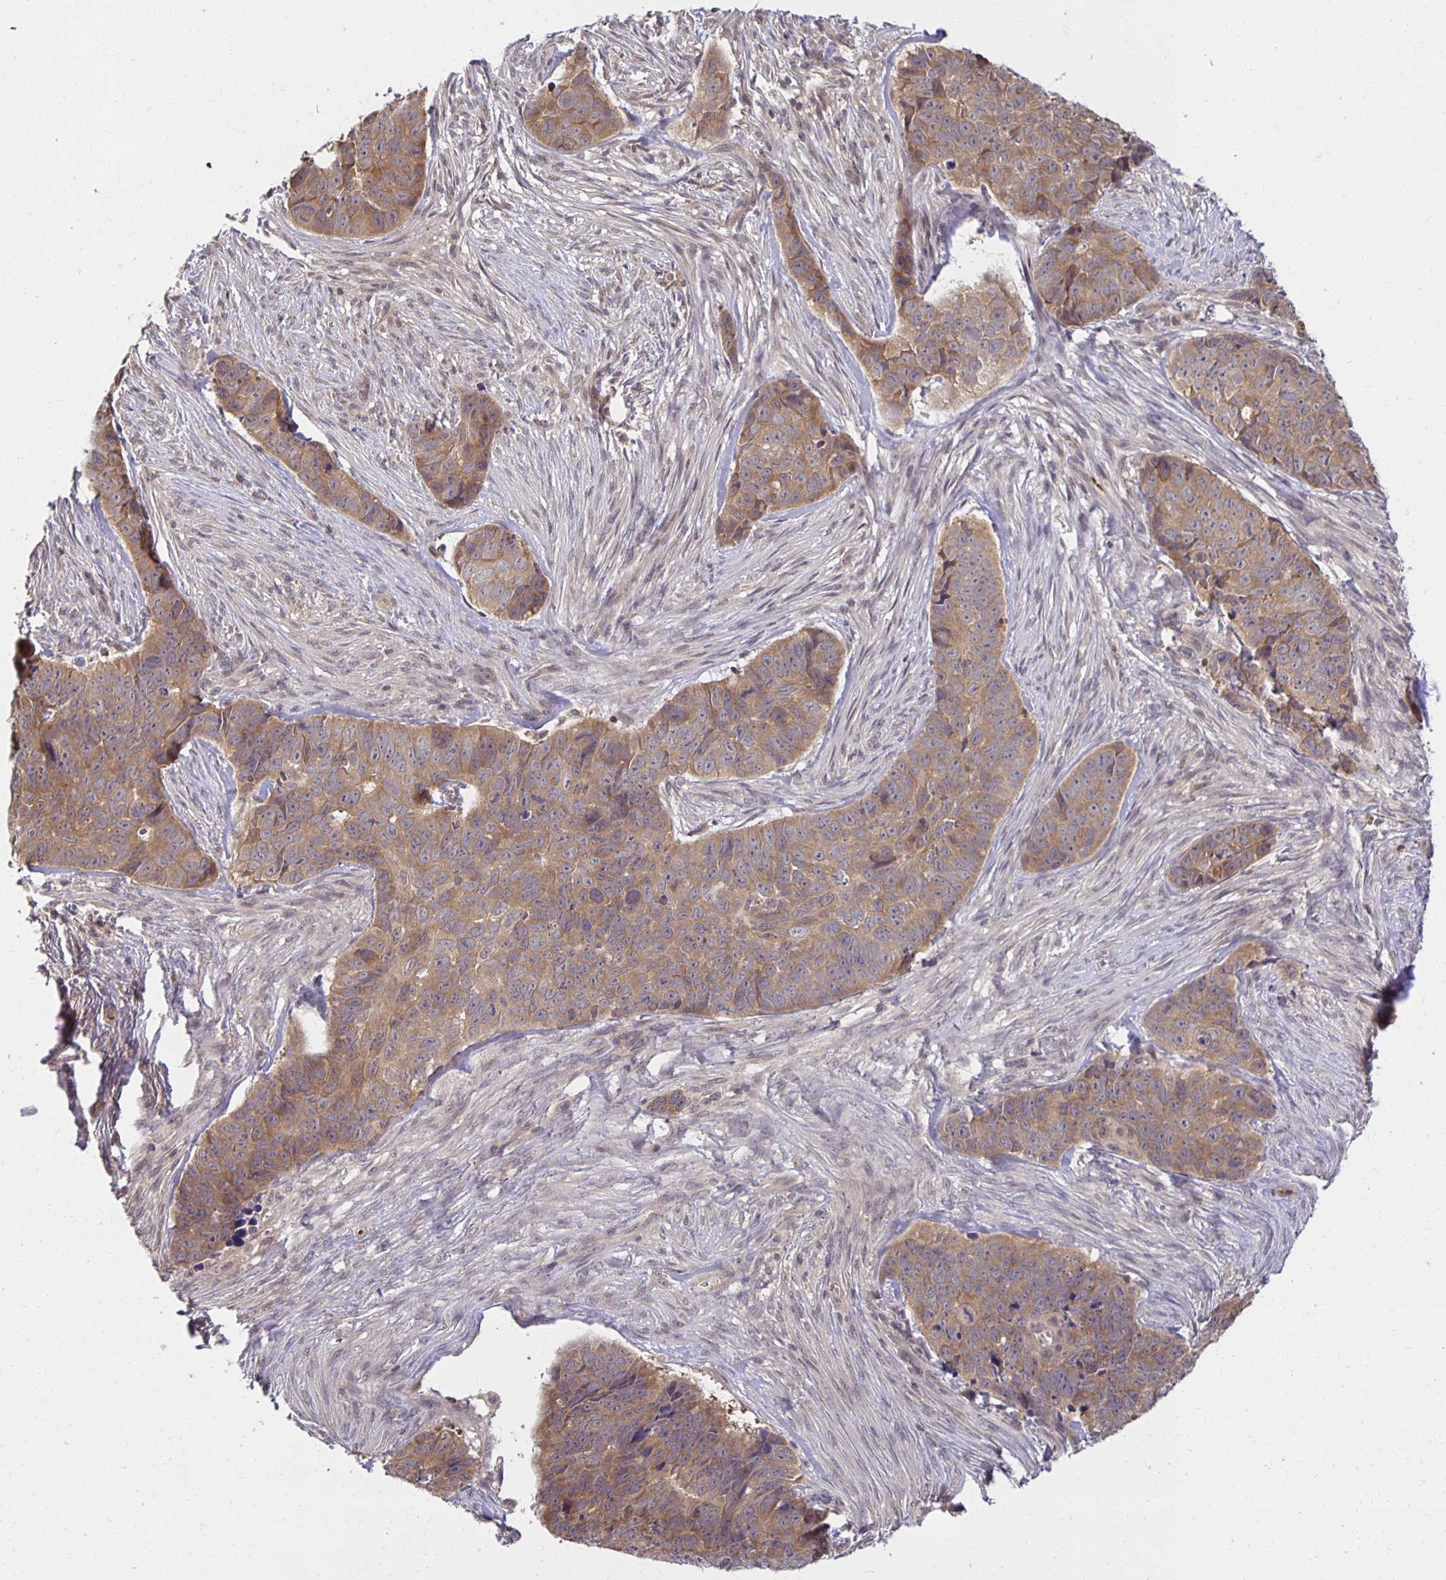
{"staining": {"intensity": "moderate", "quantity": ">75%", "location": "cytoplasmic/membranous"}, "tissue": "skin cancer", "cell_type": "Tumor cells", "image_type": "cancer", "snomed": [{"axis": "morphology", "description": "Basal cell carcinoma"}, {"axis": "topography", "description": "Skin"}], "caption": "High-power microscopy captured an immunohistochemistry image of skin cancer, revealing moderate cytoplasmic/membranous expression in about >75% of tumor cells.", "gene": "MIEN1", "patient": {"sex": "female", "age": 82}}